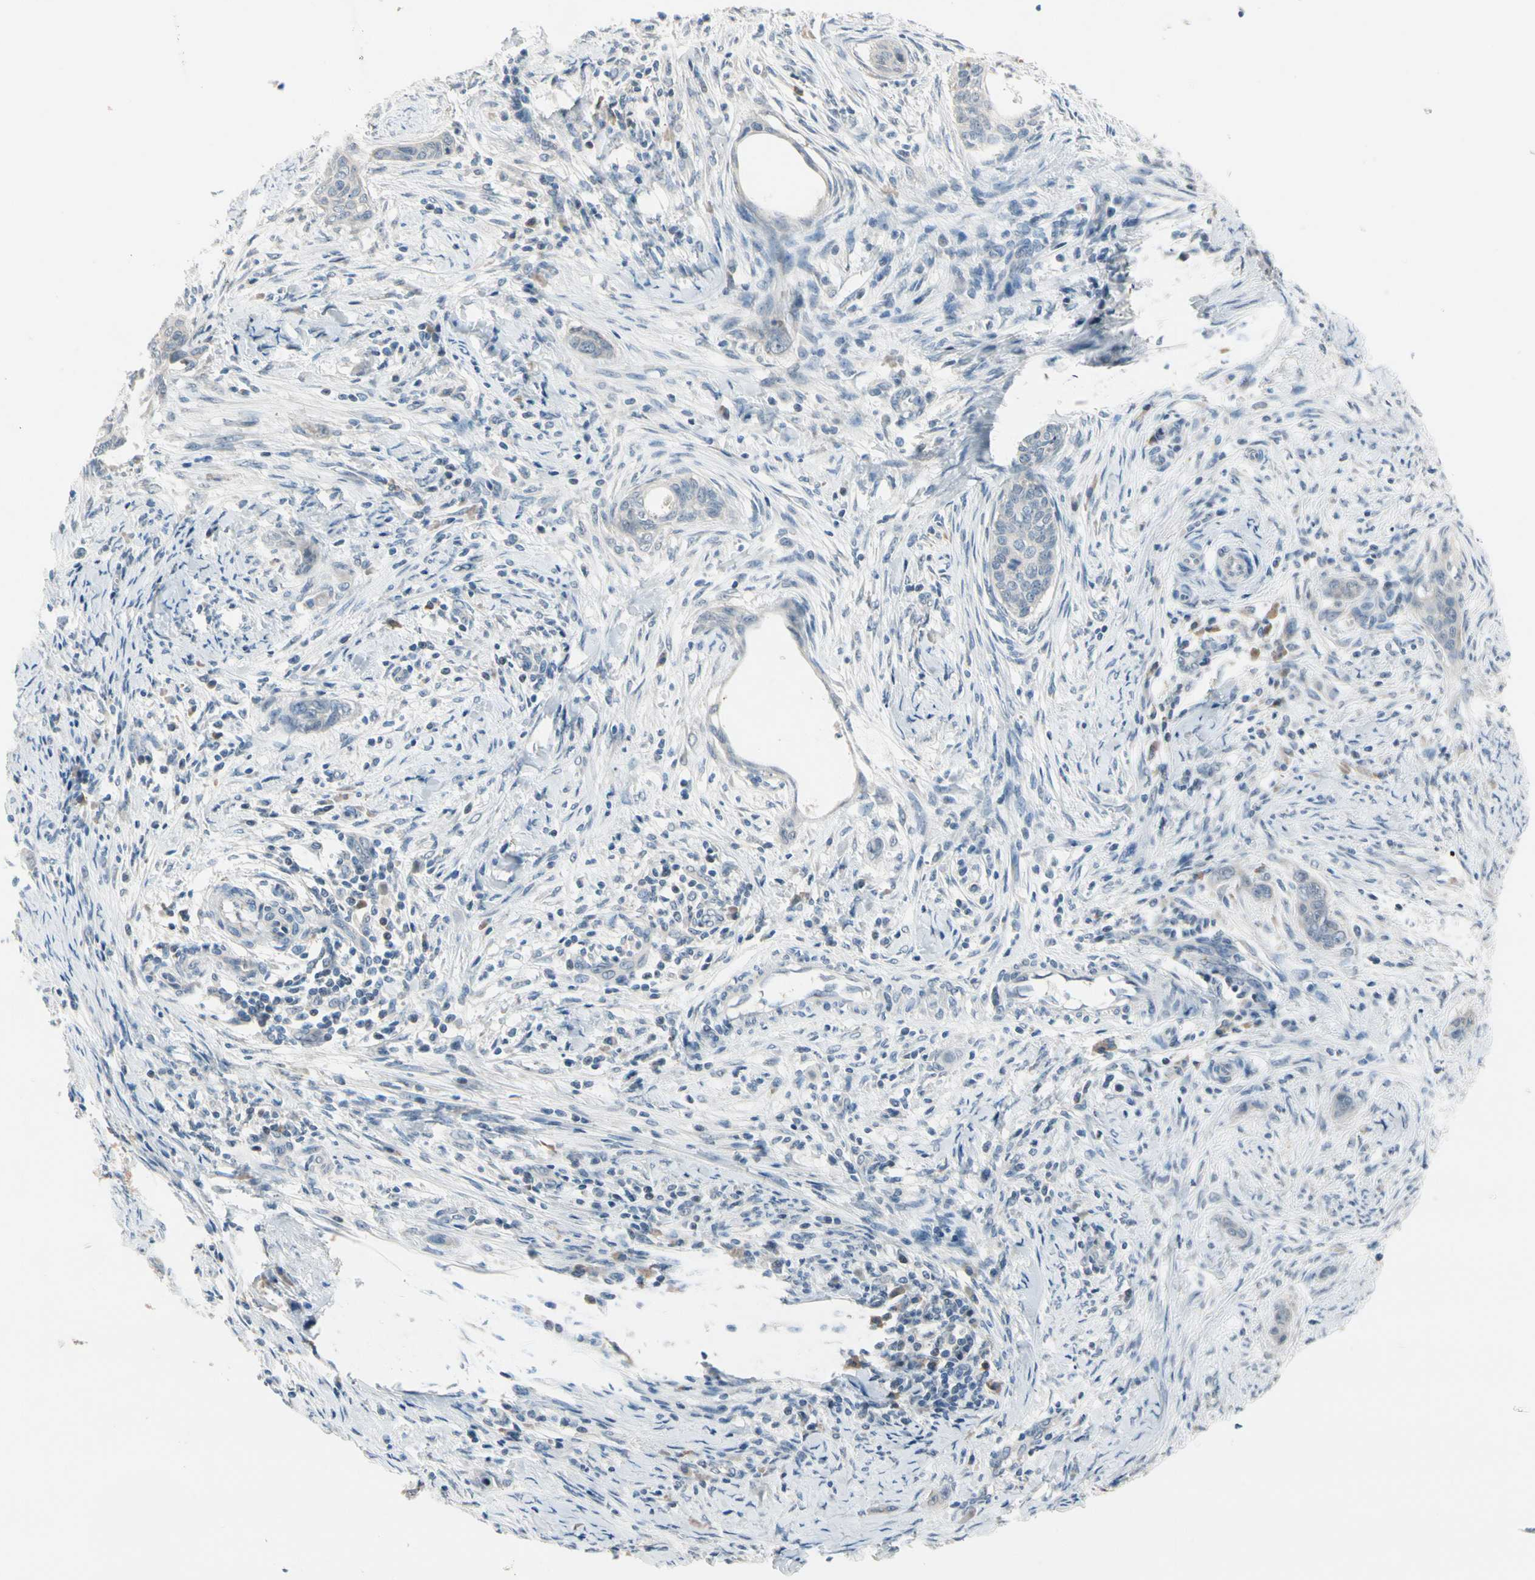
{"staining": {"intensity": "negative", "quantity": "none", "location": "none"}, "tissue": "cervical cancer", "cell_type": "Tumor cells", "image_type": "cancer", "snomed": [{"axis": "morphology", "description": "Squamous cell carcinoma, NOS"}, {"axis": "topography", "description": "Cervix"}], "caption": "The image reveals no staining of tumor cells in cervical cancer (squamous cell carcinoma).", "gene": "PIP5K1B", "patient": {"sex": "female", "age": 33}}